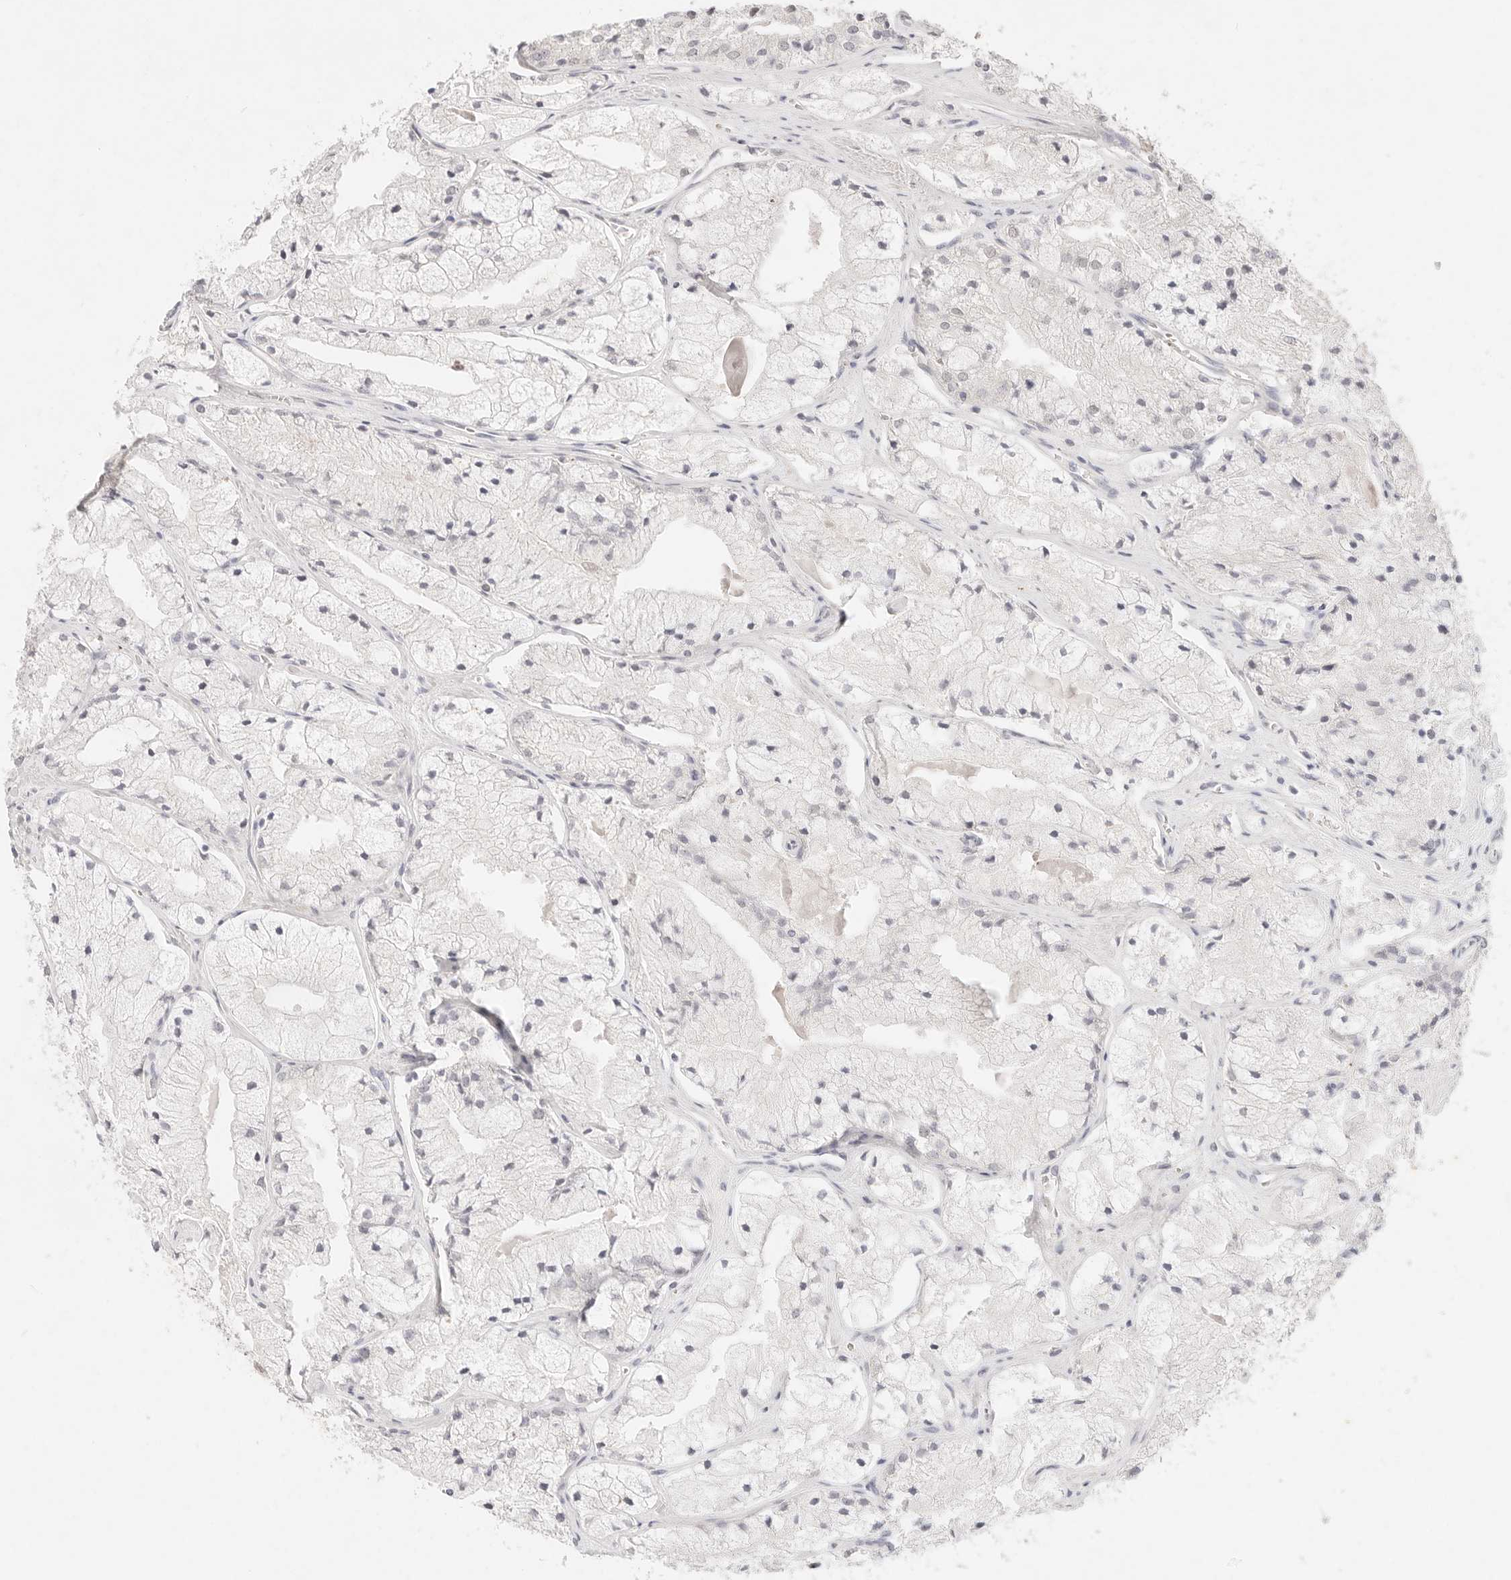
{"staining": {"intensity": "negative", "quantity": "none", "location": "none"}, "tissue": "prostate cancer", "cell_type": "Tumor cells", "image_type": "cancer", "snomed": [{"axis": "morphology", "description": "Adenocarcinoma, High grade"}, {"axis": "topography", "description": "Prostate"}], "caption": "The photomicrograph shows no staining of tumor cells in prostate adenocarcinoma (high-grade). (Brightfield microscopy of DAB (3,3'-diaminobenzidine) immunohistochemistry at high magnification).", "gene": "GPR156", "patient": {"sex": "male", "age": 50}}